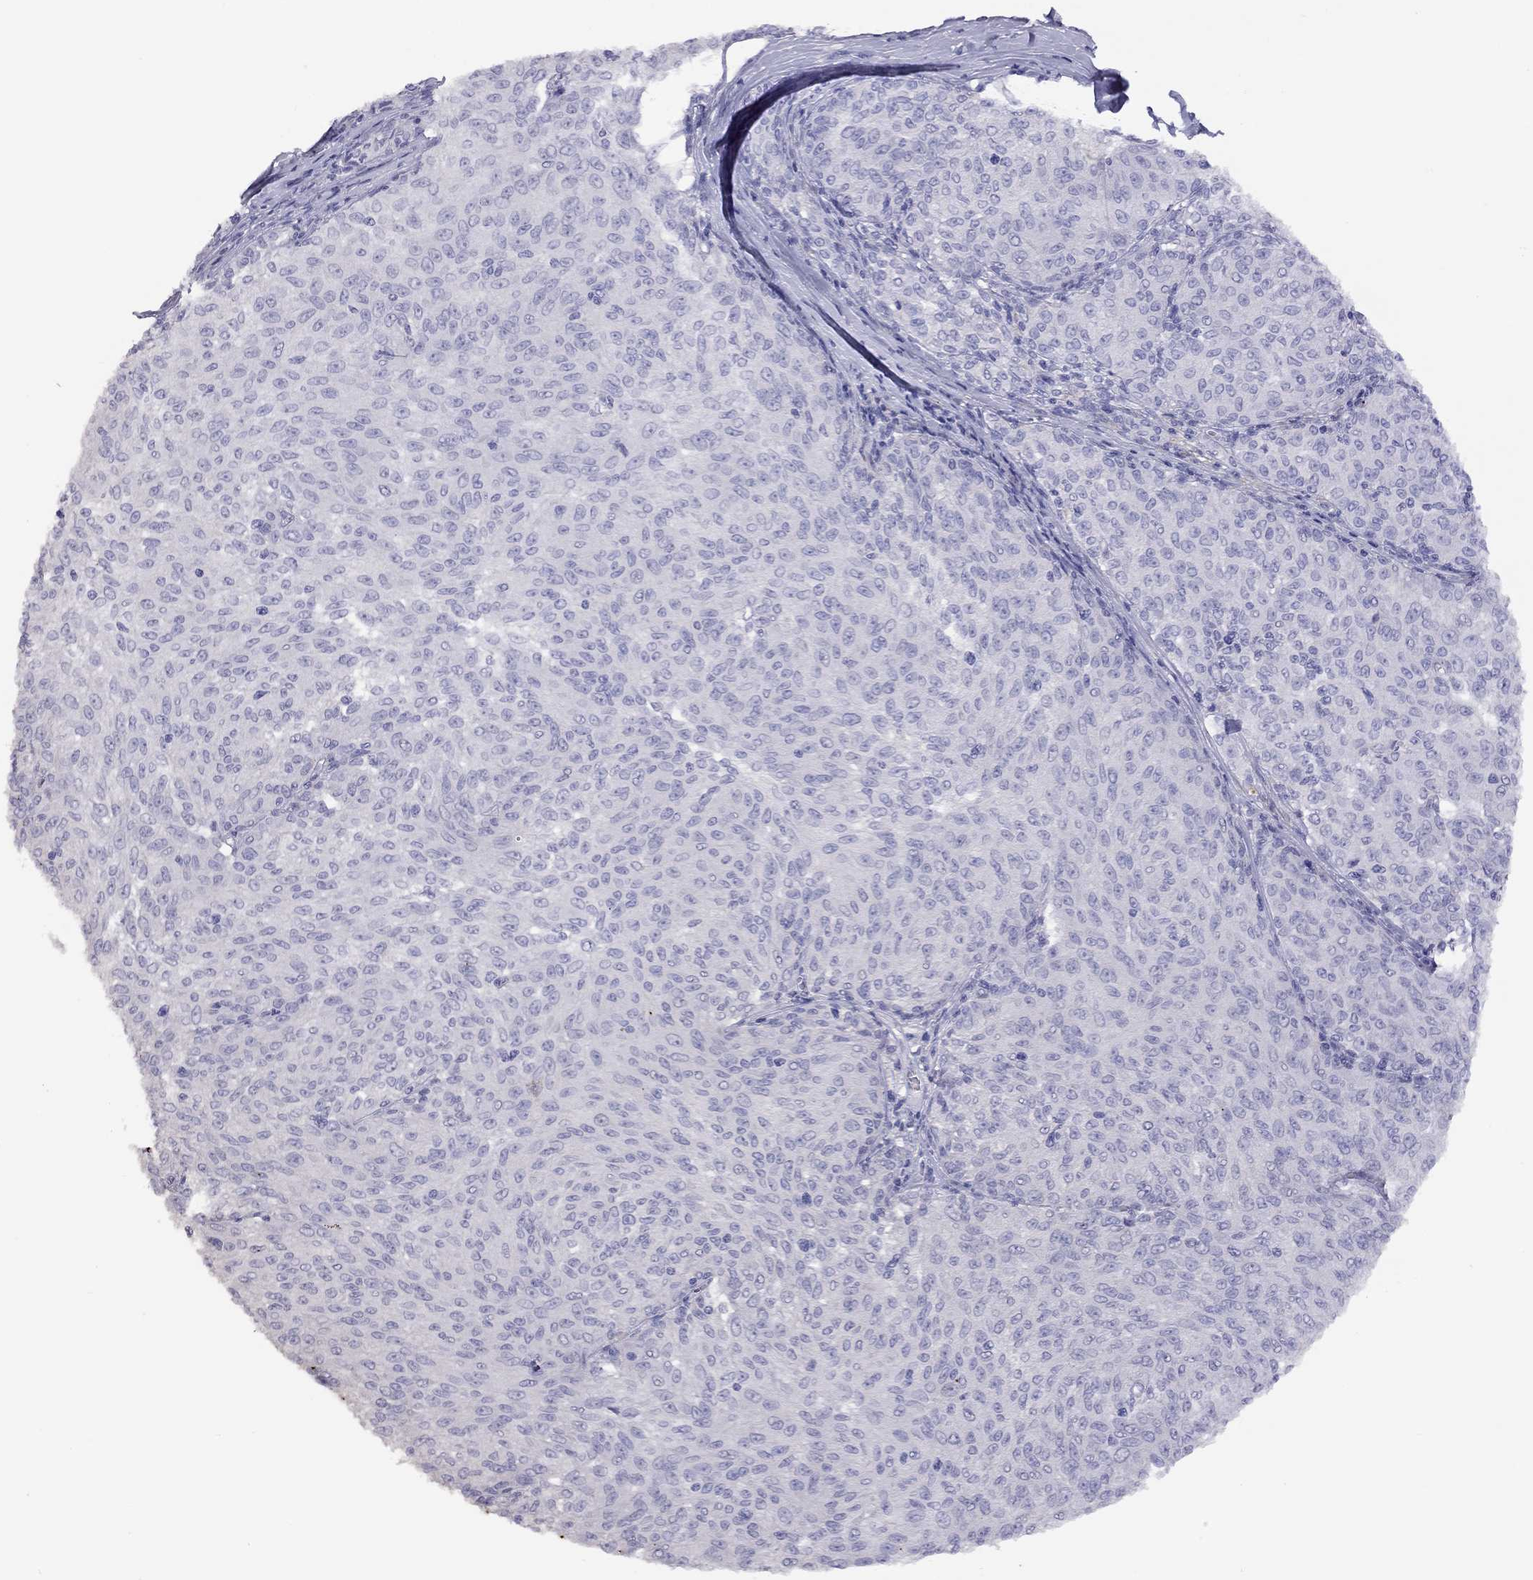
{"staining": {"intensity": "negative", "quantity": "none", "location": "none"}, "tissue": "melanoma", "cell_type": "Tumor cells", "image_type": "cancer", "snomed": [{"axis": "morphology", "description": "Malignant melanoma, NOS"}, {"axis": "topography", "description": "Skin"}], "caption": "The image exhibits no significant expression in tumor cells of malignant melanoma.", "gene": "CPNE4", "patient": {"sex": "female", "age": 72}}